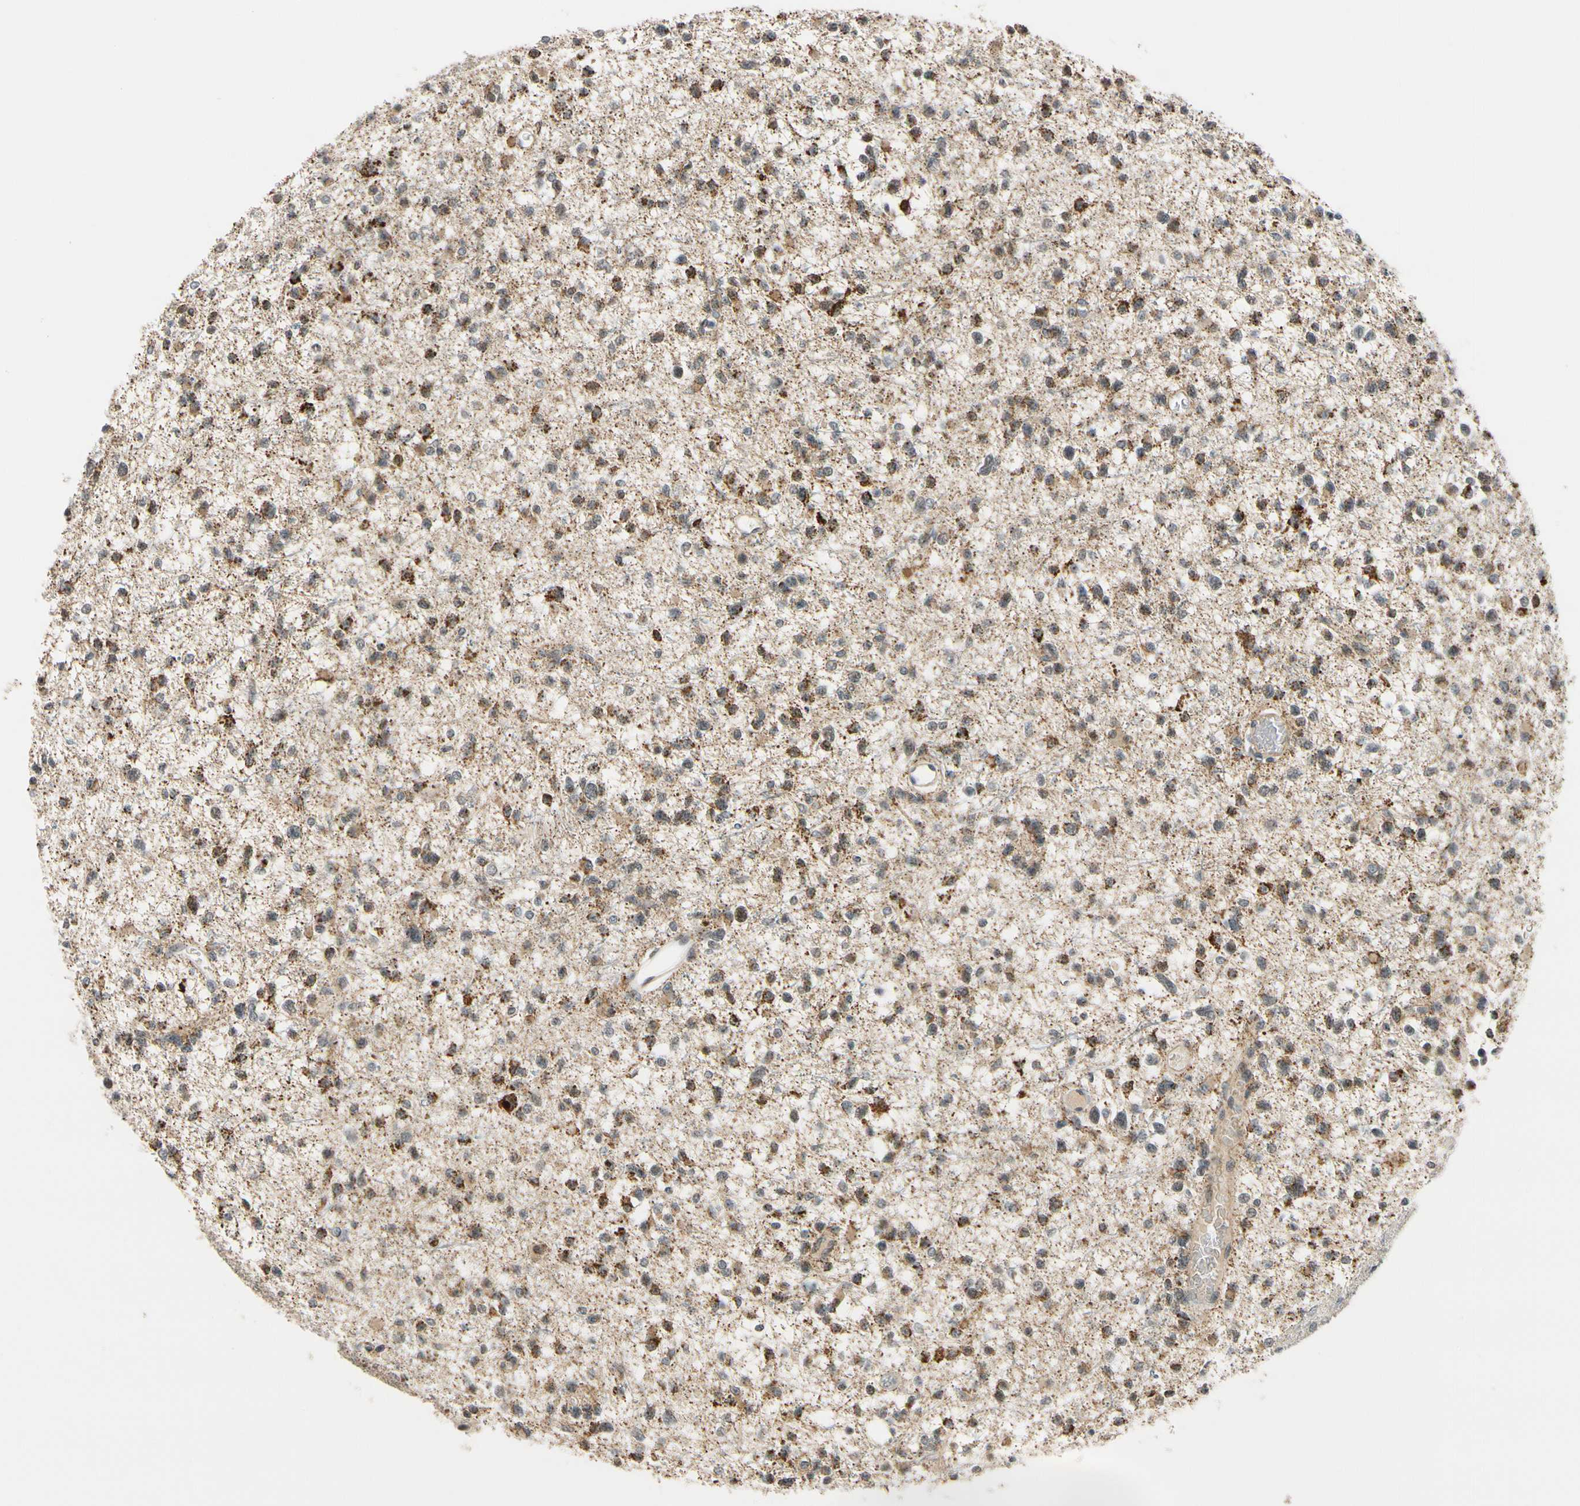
{"staining": {"intensity": "moderate", "quantity": "25%-75%", "location": "cytoplasmic/membranous"}, "tissue": "glioma", "cell_type": "Tumor cells", "image_type": "cancer", "snomed": [{"axis": "morphology", "description": "Glioma, malignant, Low grade"}, {"axis": "topography", "description": "Brain"}], "caption": "DAB (3,3'-diaminobenzidine) immunohistochemical staining of human glioma demonstrates moderate cytoplasmic/membranous protein staining in about 25%-75% of tumor cells.", "gene": "TAF12", "patient": {"sex": "female", "age": 22}}